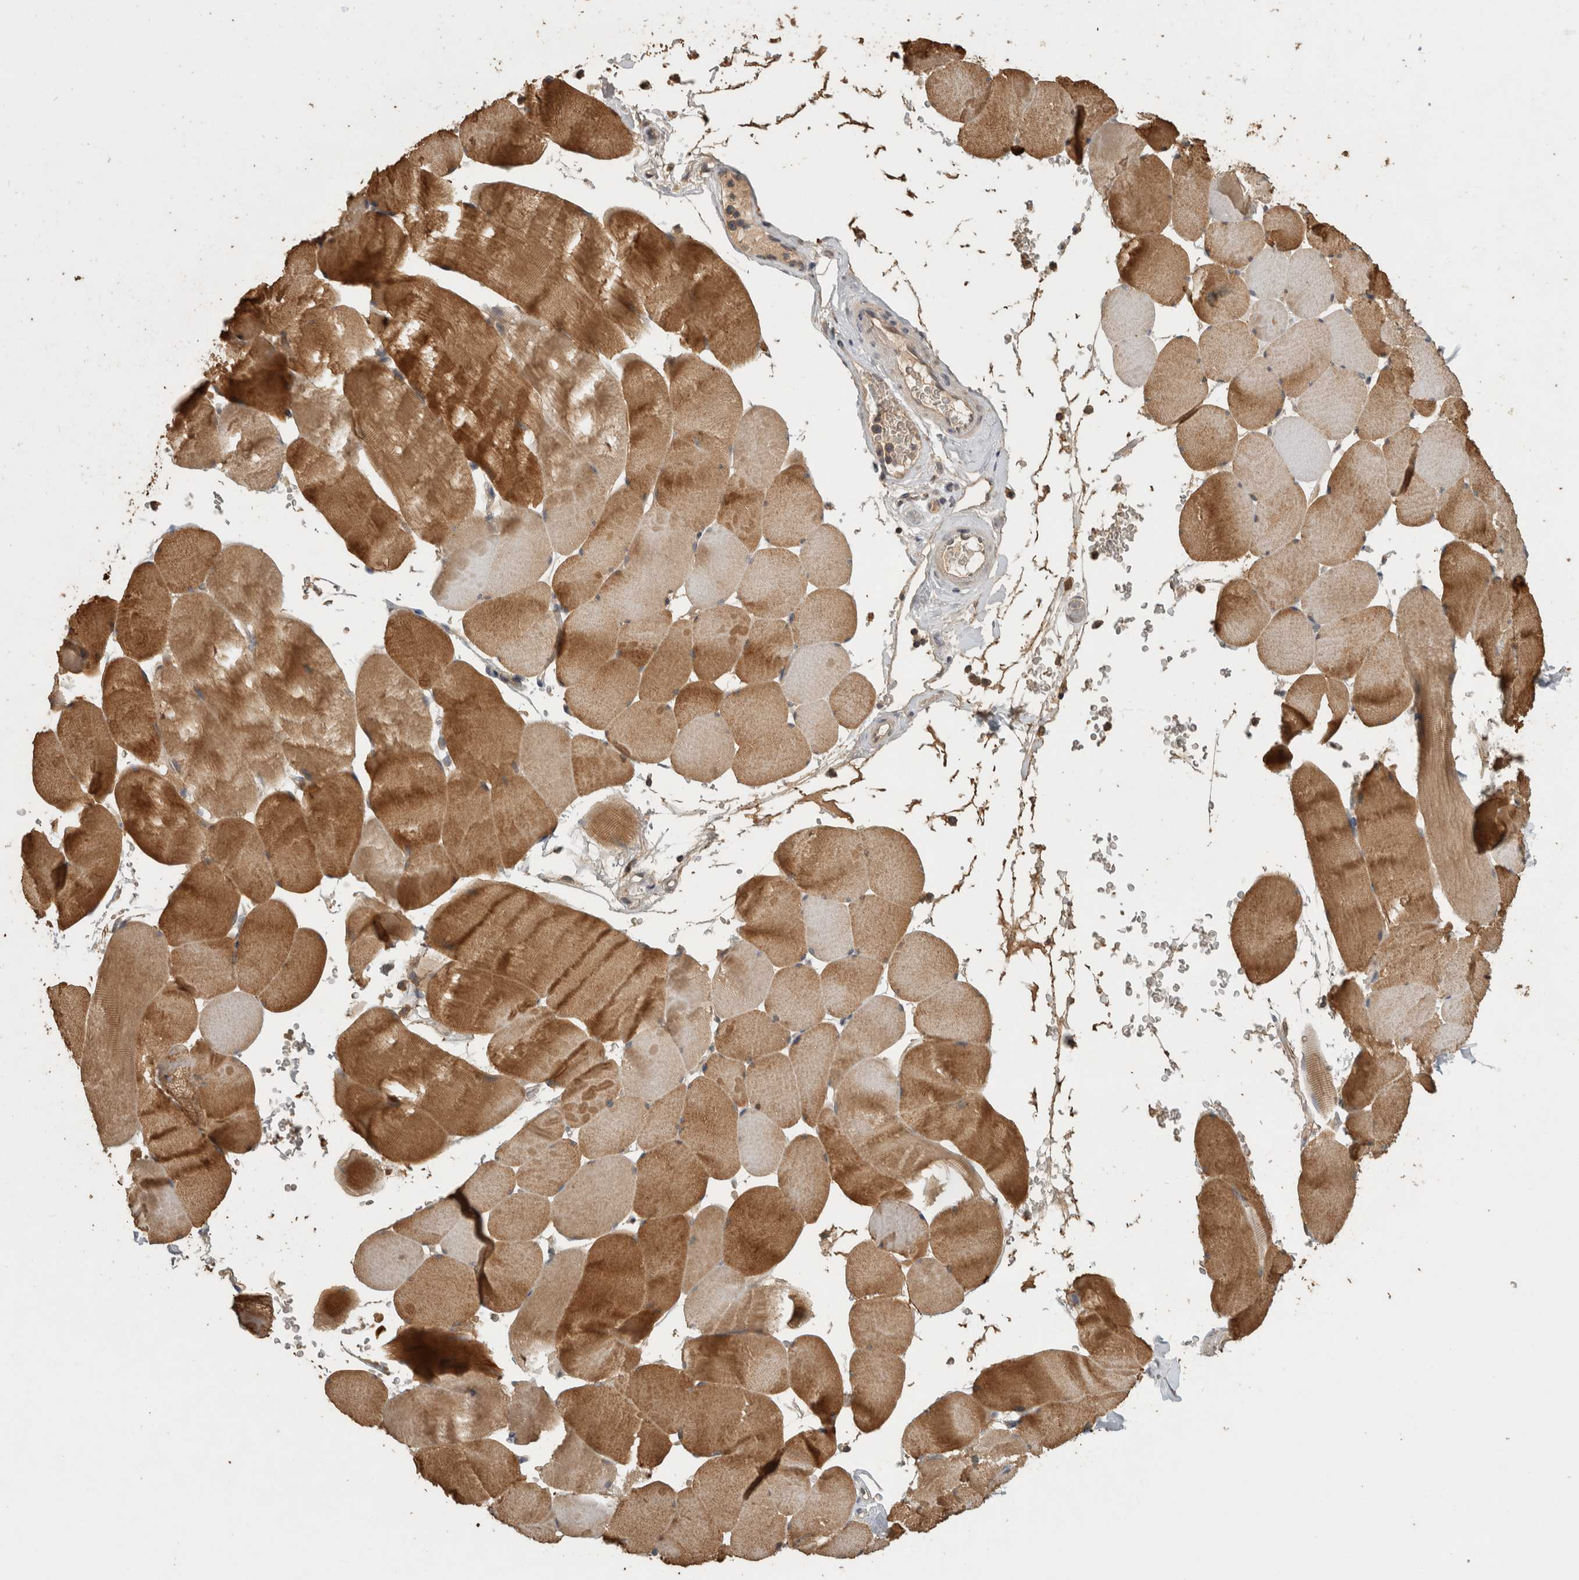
{"staining": {"intensity": "moderate", "quantity": ">75%", "location": "cytoplasmic/membranous"}, "tissue": "skeletal muscle", "cell_type": "Myocytes", "image_type": "normal", "snomed": [{"axis": "morphology", "description": "Normal tissue, NOS"}, {"axis": "topography", "description": "Skeletal muscle"}], "caption": "Moderate cytoplasmic/membranous positivity is identified in about >75% of myocytes in benign skeletal muscle.", "gene": "RHPN1", "patient": {"sex": "male", "age": 62}}